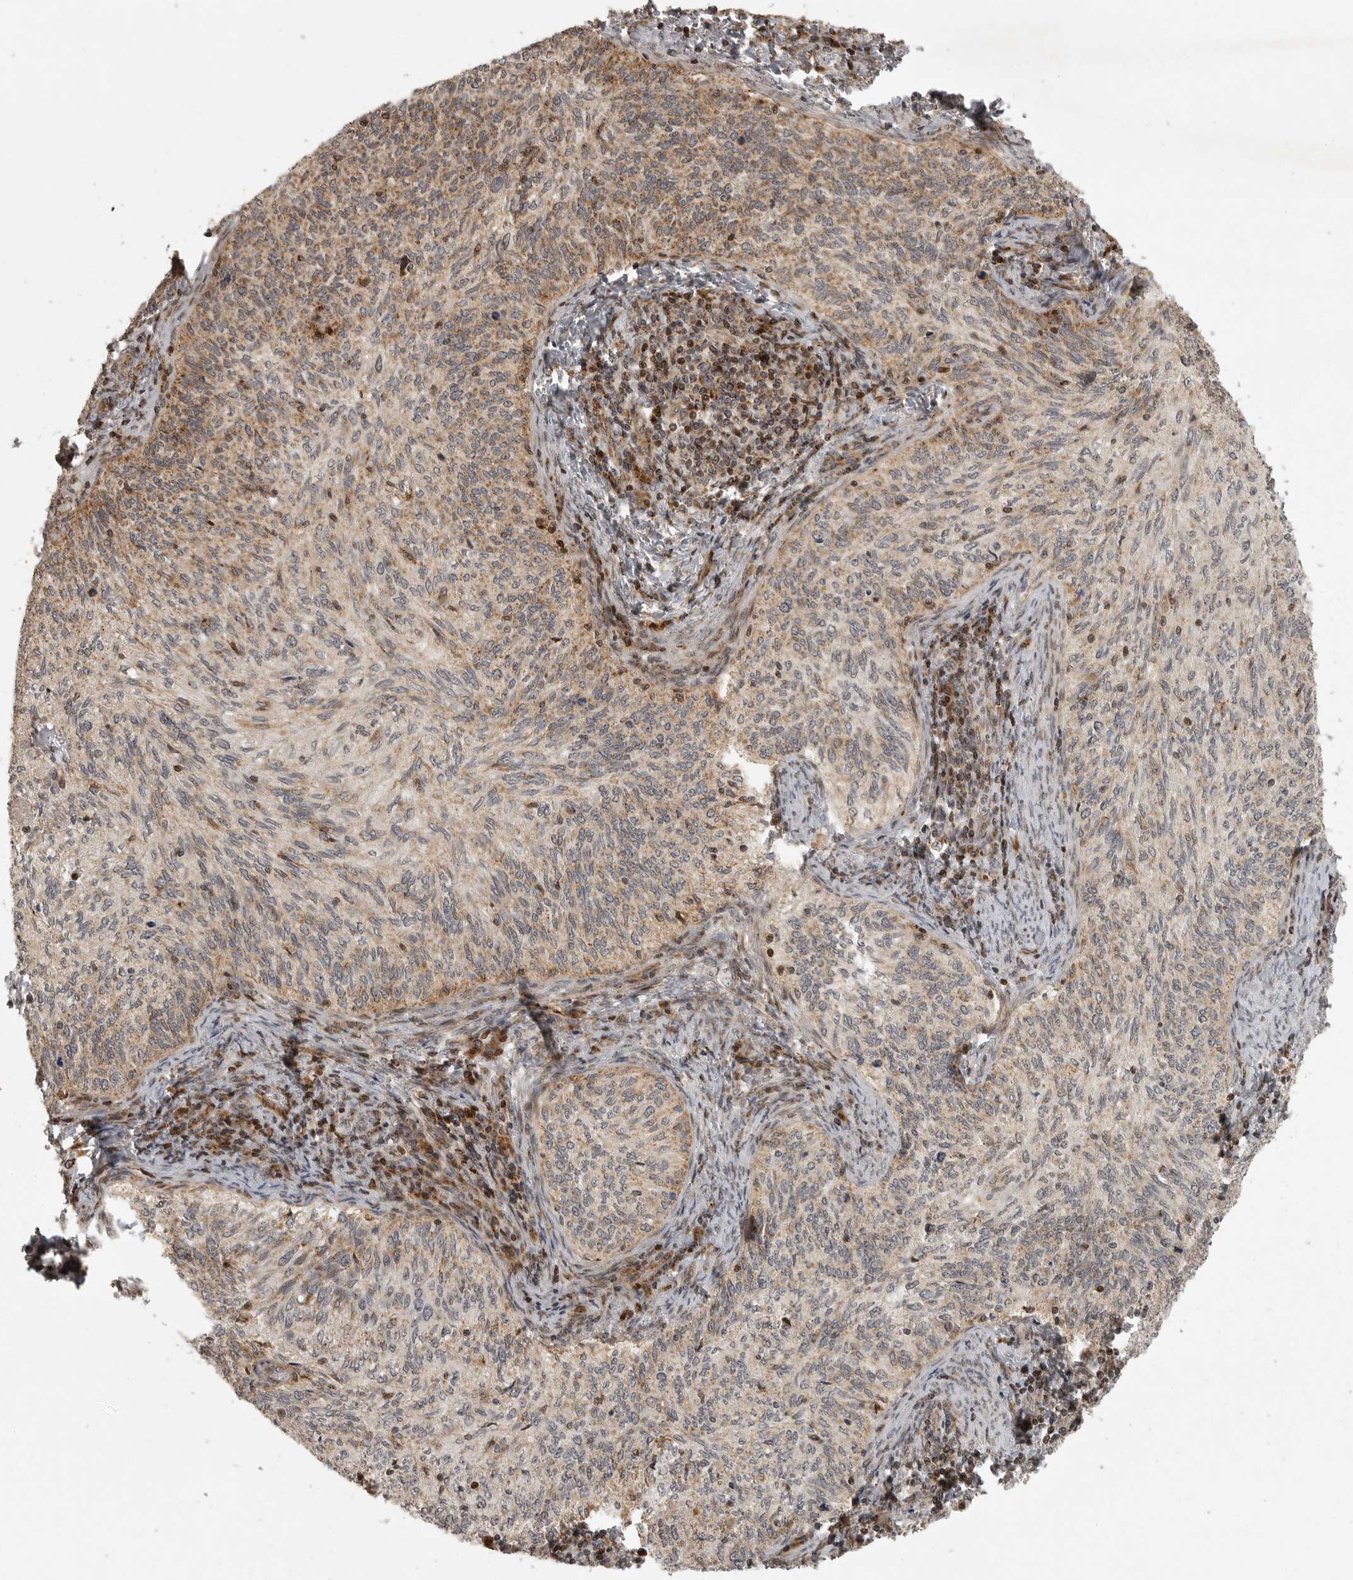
{"staining": {"intensity": "moderate", "quantity": "25%-75%", "location": "cytoplasmic/membranous"}, "tissue": "cervical cancer", "cell_type": "Tumor cells", "image_type": "cancer", "snomed": [{"axis": "morphology", "description": "Squamous cell carcinoma, NOS"}, {"axis": "topography", "description": "Cervix"}], "caption": "This is an image of immunohistochemistry (IHC) staining of cervical cancer, which shows moderate expression in the cytoplasmic/membranous of tumor cells.", "gene": "NARS2", "patient": {"sex": "female", "age": 30}}